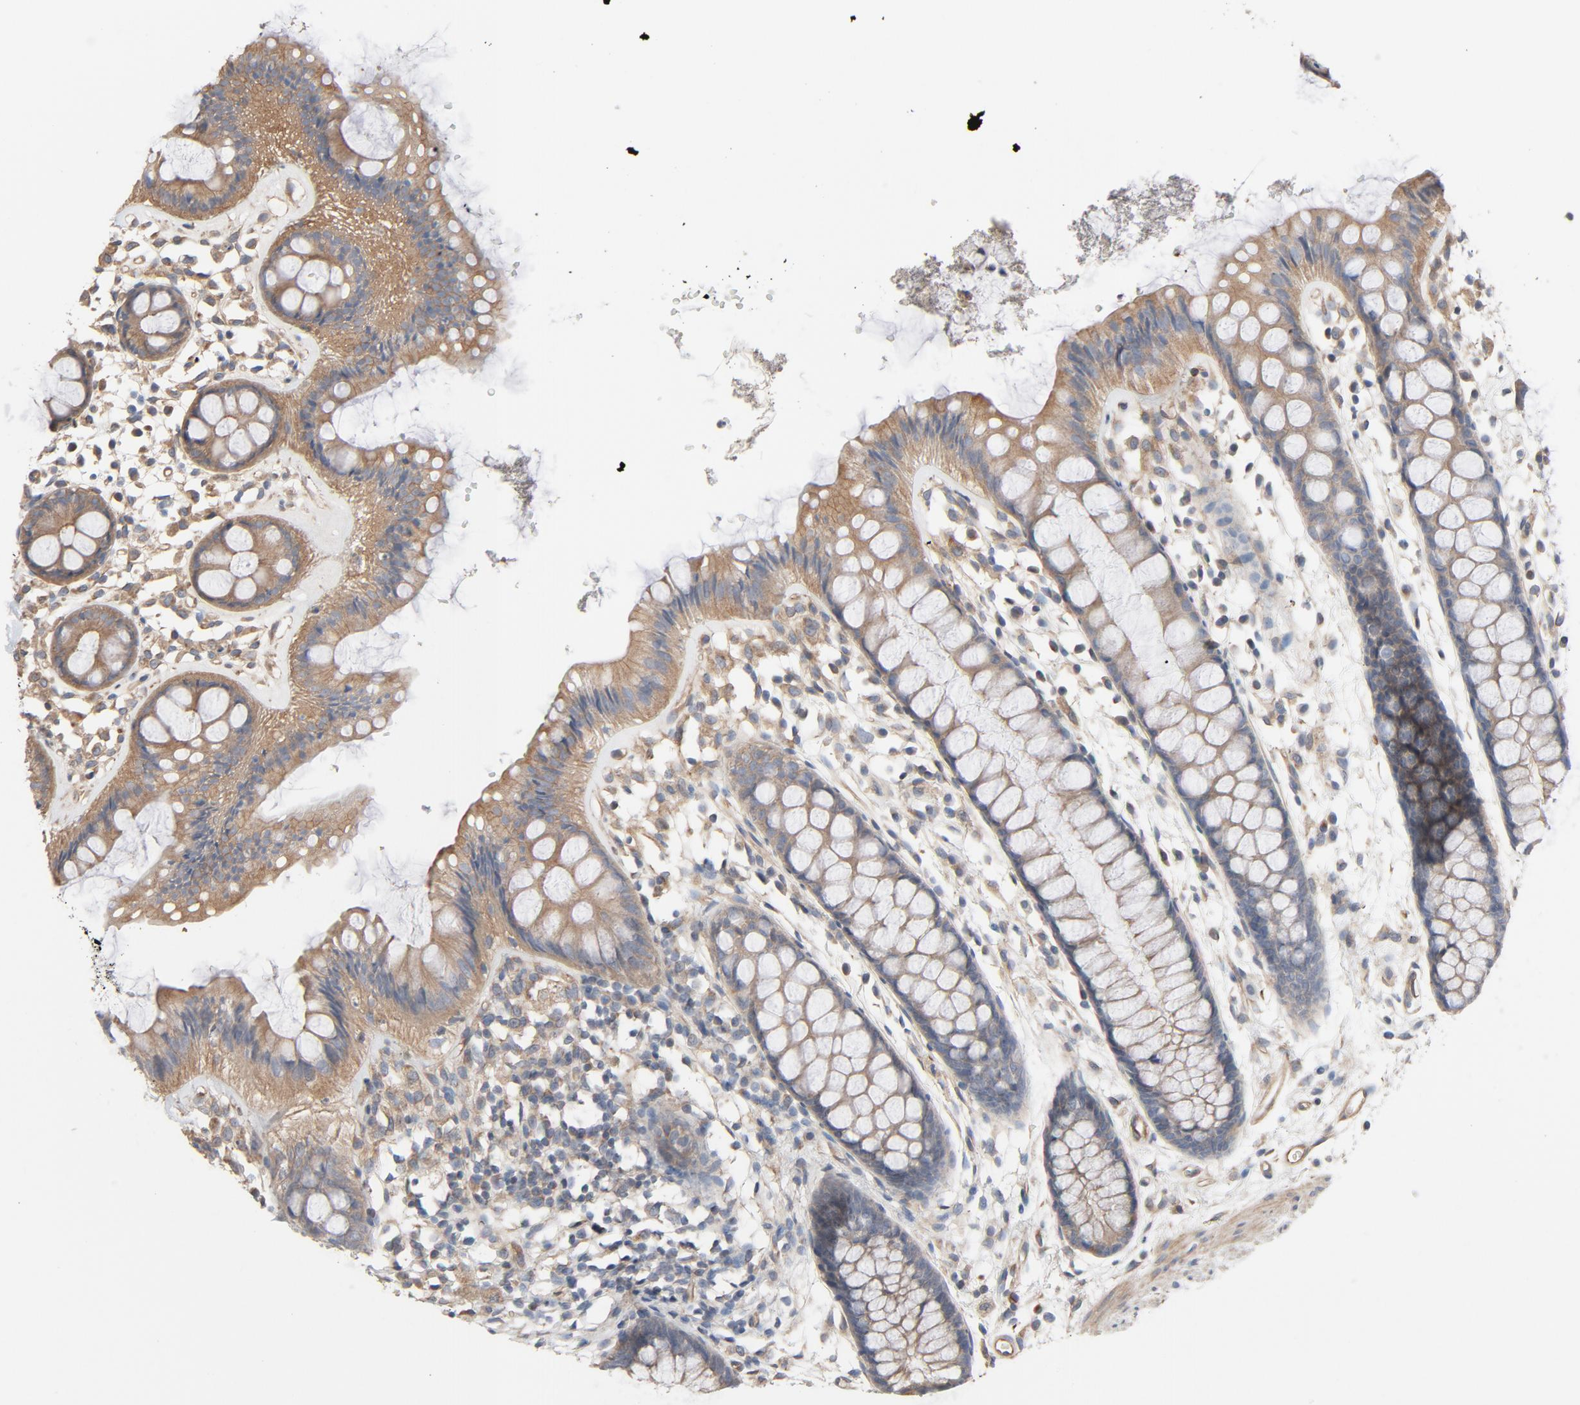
{"staining": {"intensity": "moderate", "quantity": ">75%", "location": "cytoplasmic/membranous"}, "tissue": "rectum", "cell_type": "Glandular cells", "image_type": "normal", "snomed": [{"axis": "morphology", "description": "Normal tissue, NOS"}, {"axis": "topography", "description": "Rectum"}], "caption": "DAB immunohistochemical staining of unremarkable rectum exhibits moderate cytoplasmic/membranous protein expression in approximately >75% of glandular cells.", "gene": "TRIOBP", "patient": {"sex": "female", "age": 66}}